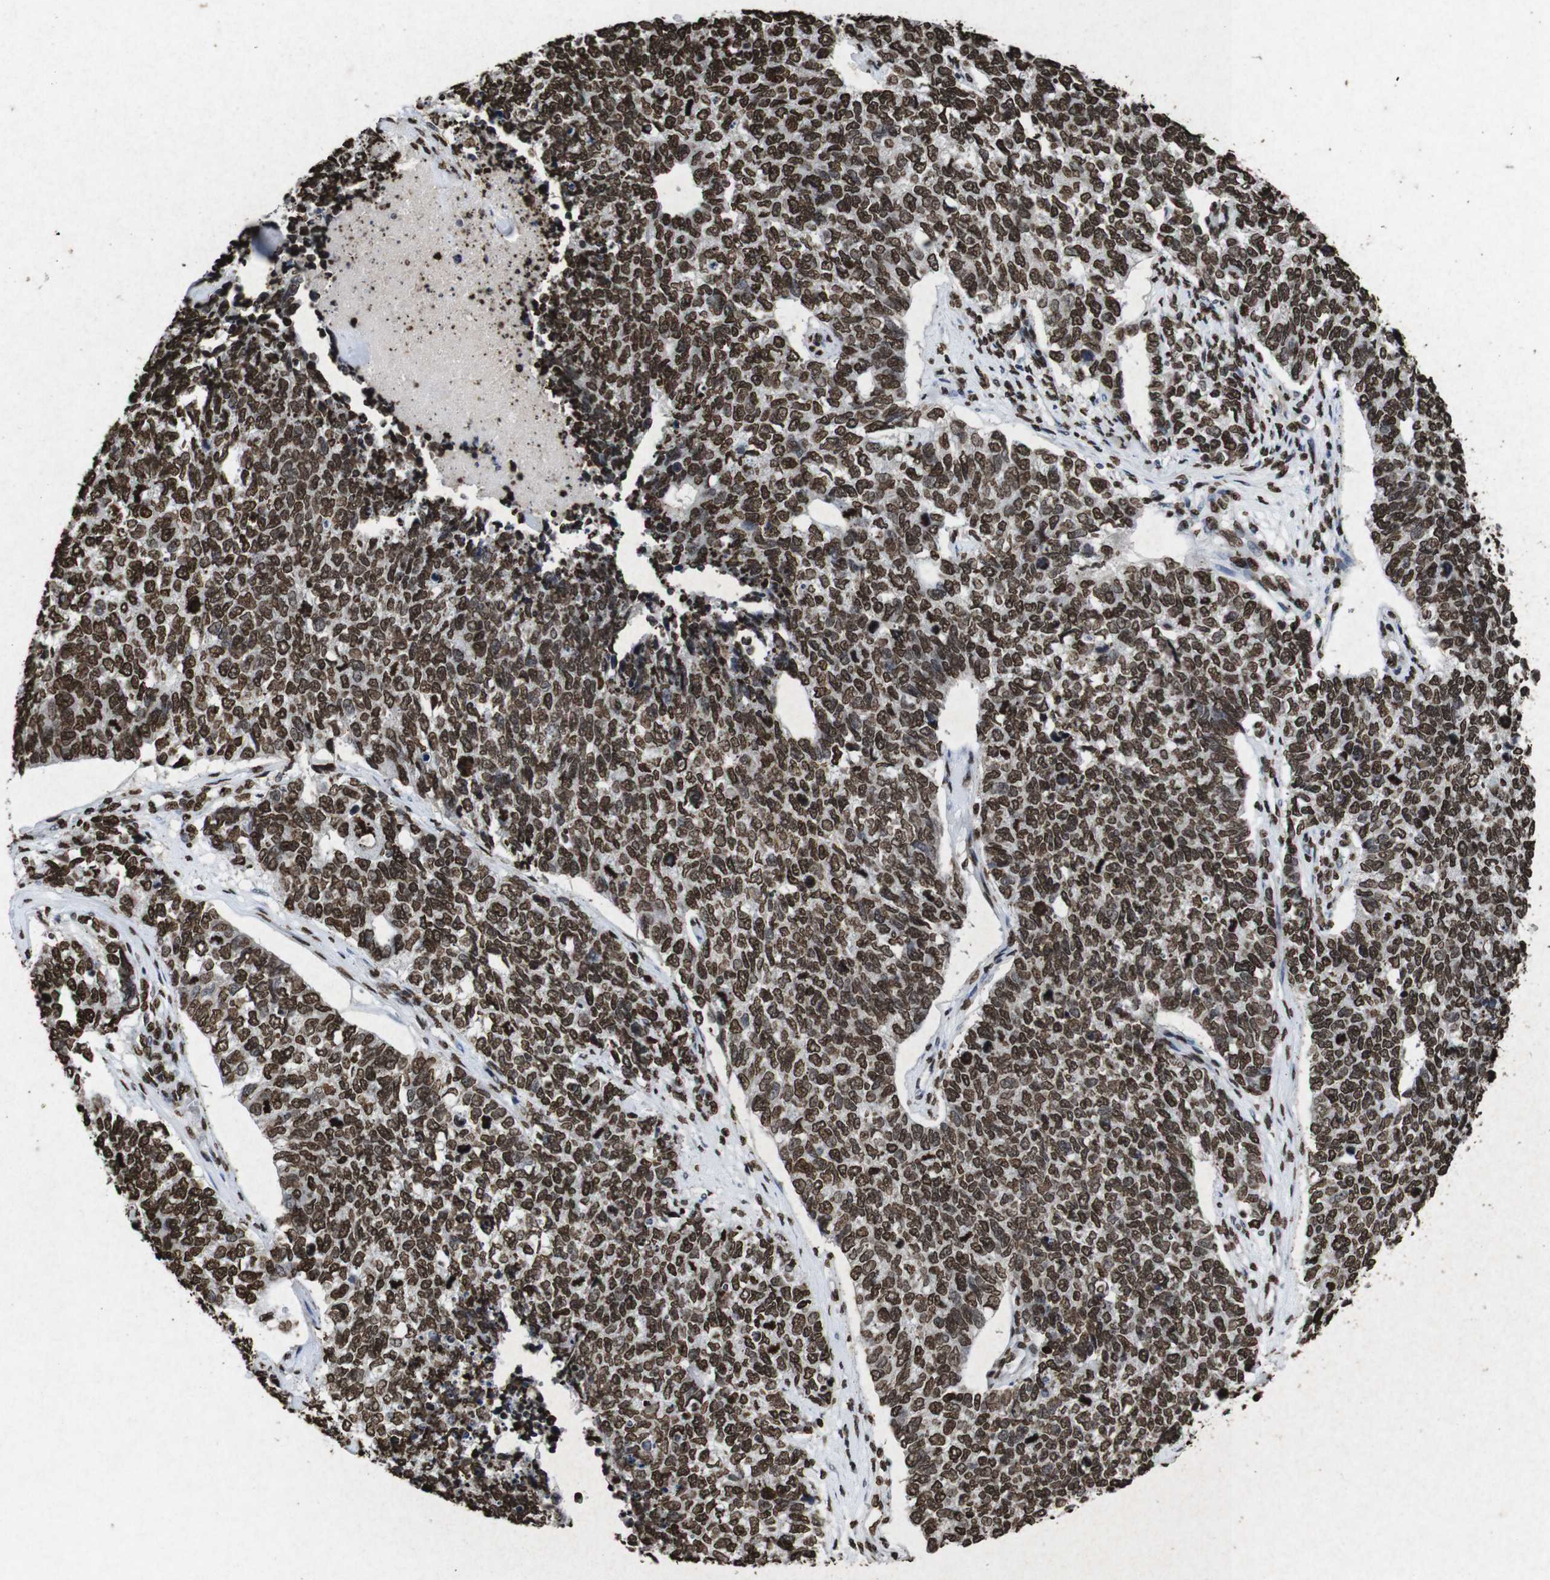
{"staining": {"intensity": "strong", "quantity": ">75%", "location": "nuclear"}, "tissue": "cervical cancer", "cell_type": "Tumor cells", "image_type": "cancer", "snomed": [{"axis": "morphology", "description": "Squamous cell carcinoma, NOS"}, {"axis": "topography", "description": "Cervix"}], "caption": "This is an image of immunohistochemistry staining of cervical cancer (squamous cell carcinoma), which shows strong expression in the nuclear of tumor cells.", "gene": "MDM2", "patient": {"sex": "female", "age": 63}}